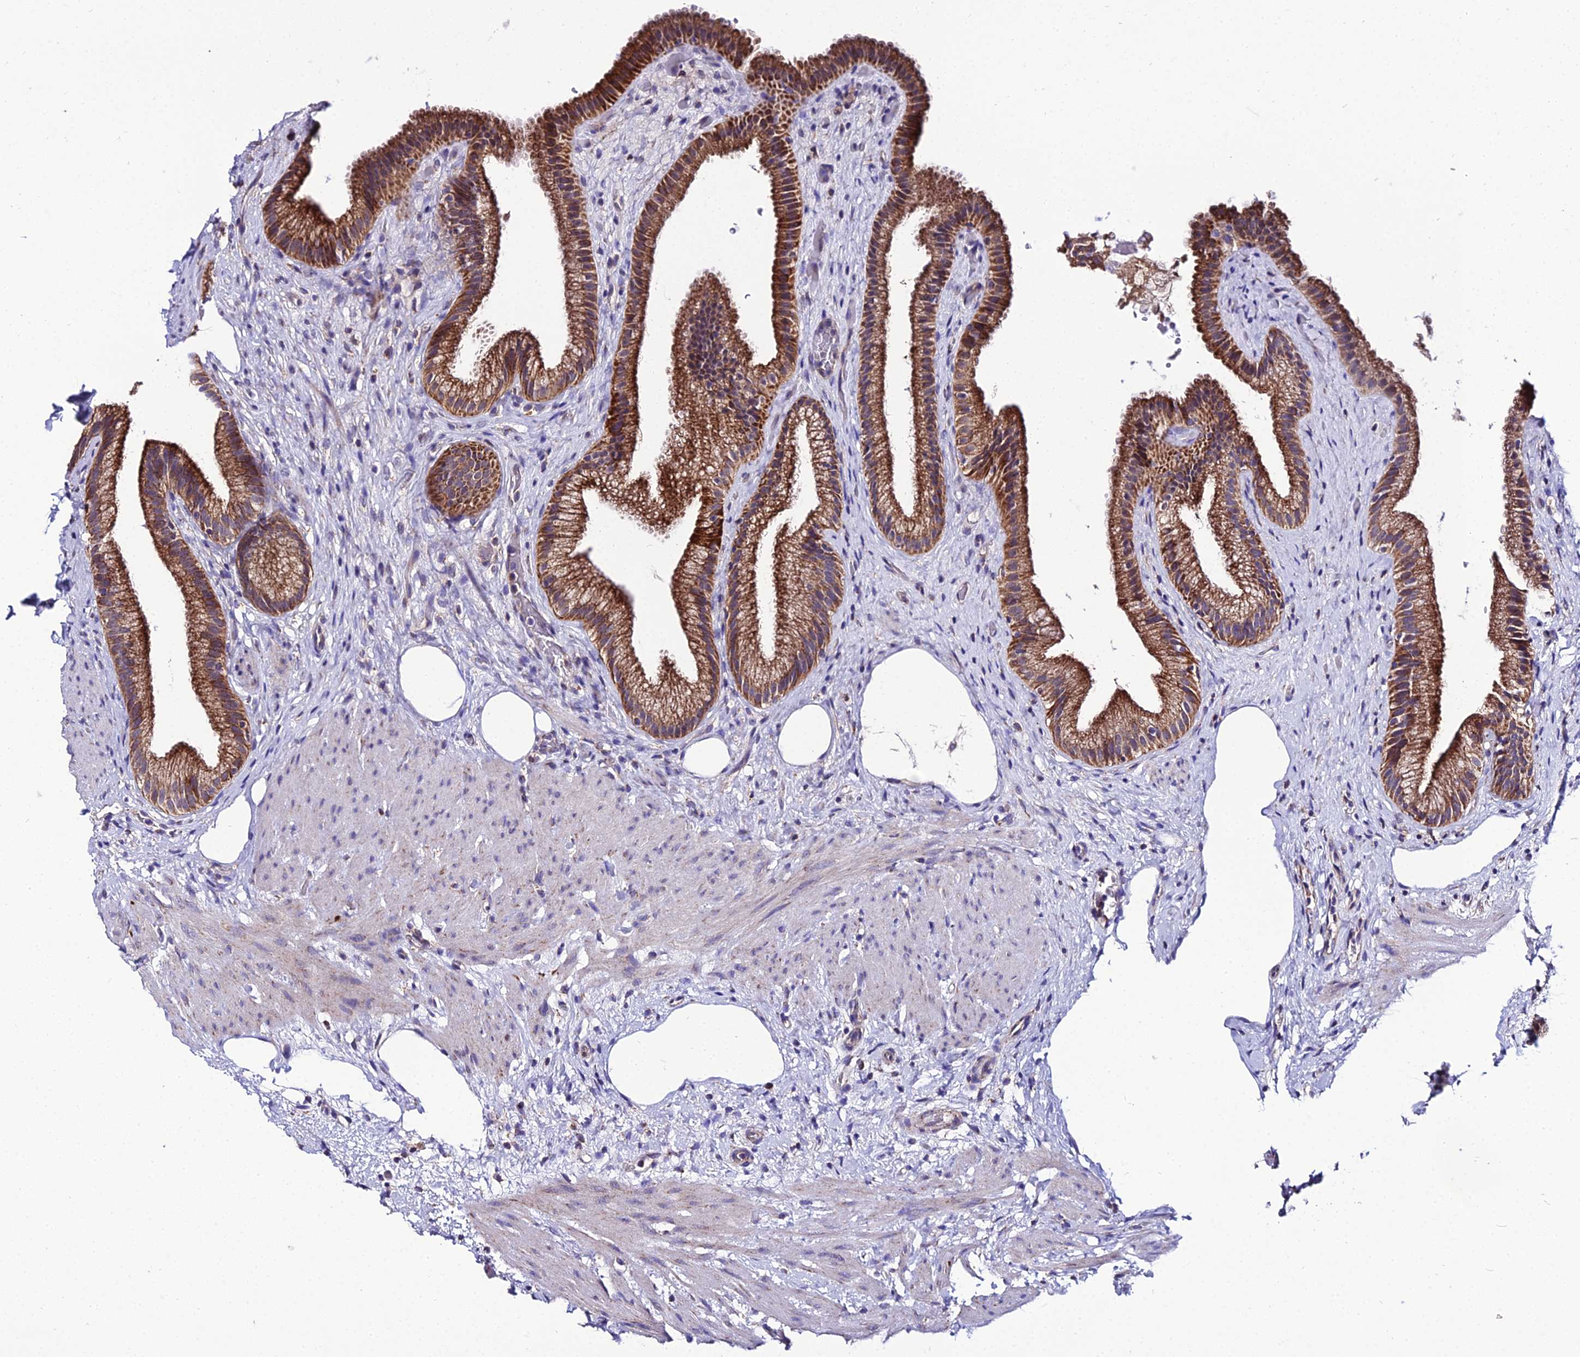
{"staining": {"intensity": "strong", "quantity": ">75%", "location": "cytoplasmic/membranous"}, "tissue": "gallbladder", "cell_type": "Glandular cells", "image_type": "normal", "snomed": [{"axis": "morphology", "description": "Normal tissue, NOS"}, {"axis": "morphology", "description": "Inflammation, NOS"}, {"axis": "topography", "description": "Gallbladder"}], "caption": "This image reveals immunohistochemistry staining of benign gallbladder, with high strong cytoplasmic/membranous expression in about >75% of glandular cells.", "gene": "PSMD2", "patient": {"sex": "male", "age": 51}}